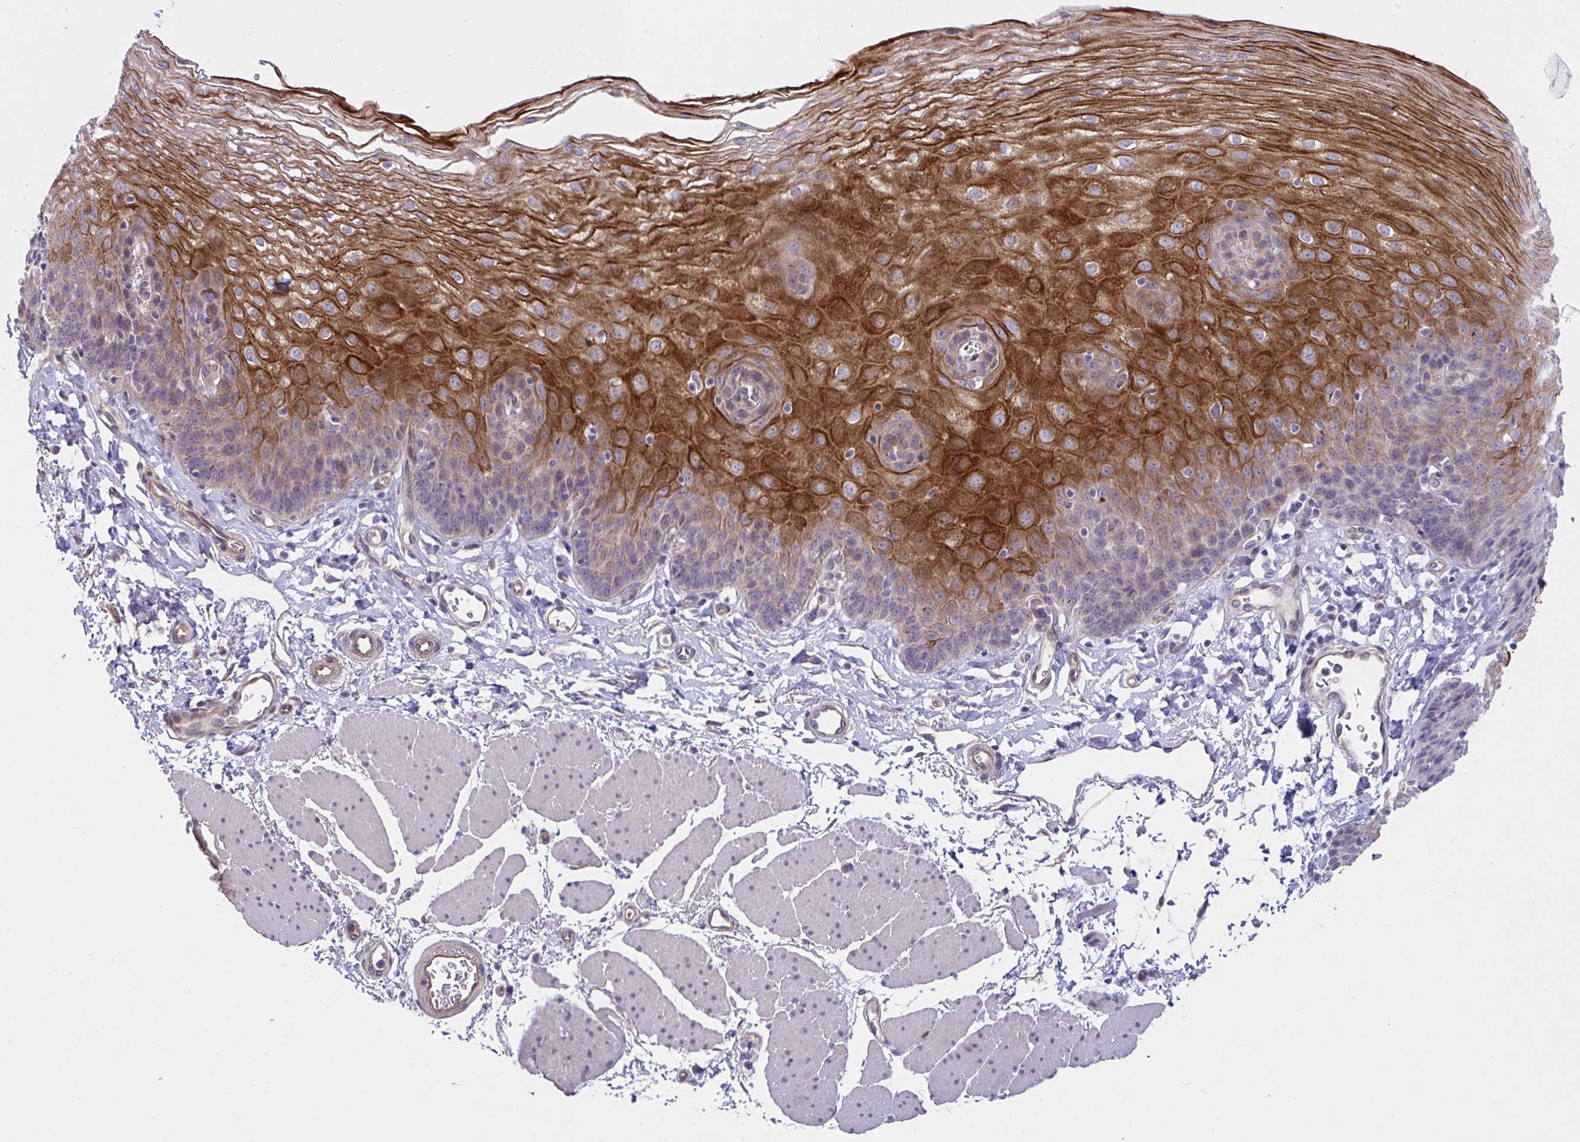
{"staining": {"intensity": "strong", "quantity": "<25%", "location": "cytoplasmic/membranous"}, "tissue": "esophagus", "cell_type": "Squamous epithelial cells", "image_type": "normal", "snomed": [{"axis": "morphology", "description": "Normal tissue, NOS"}, {"axis": "topography", "description": "Esophagus"}], "caption": "The photomicrograph shows immunohistochemical staining of benign esophagus. There is strong cytoplasmic/membranous expression is identified in about <25% of squamous epithelial cells.", "gene": "RHOXF1", "patient": {"sex": "female", "age": 81}}